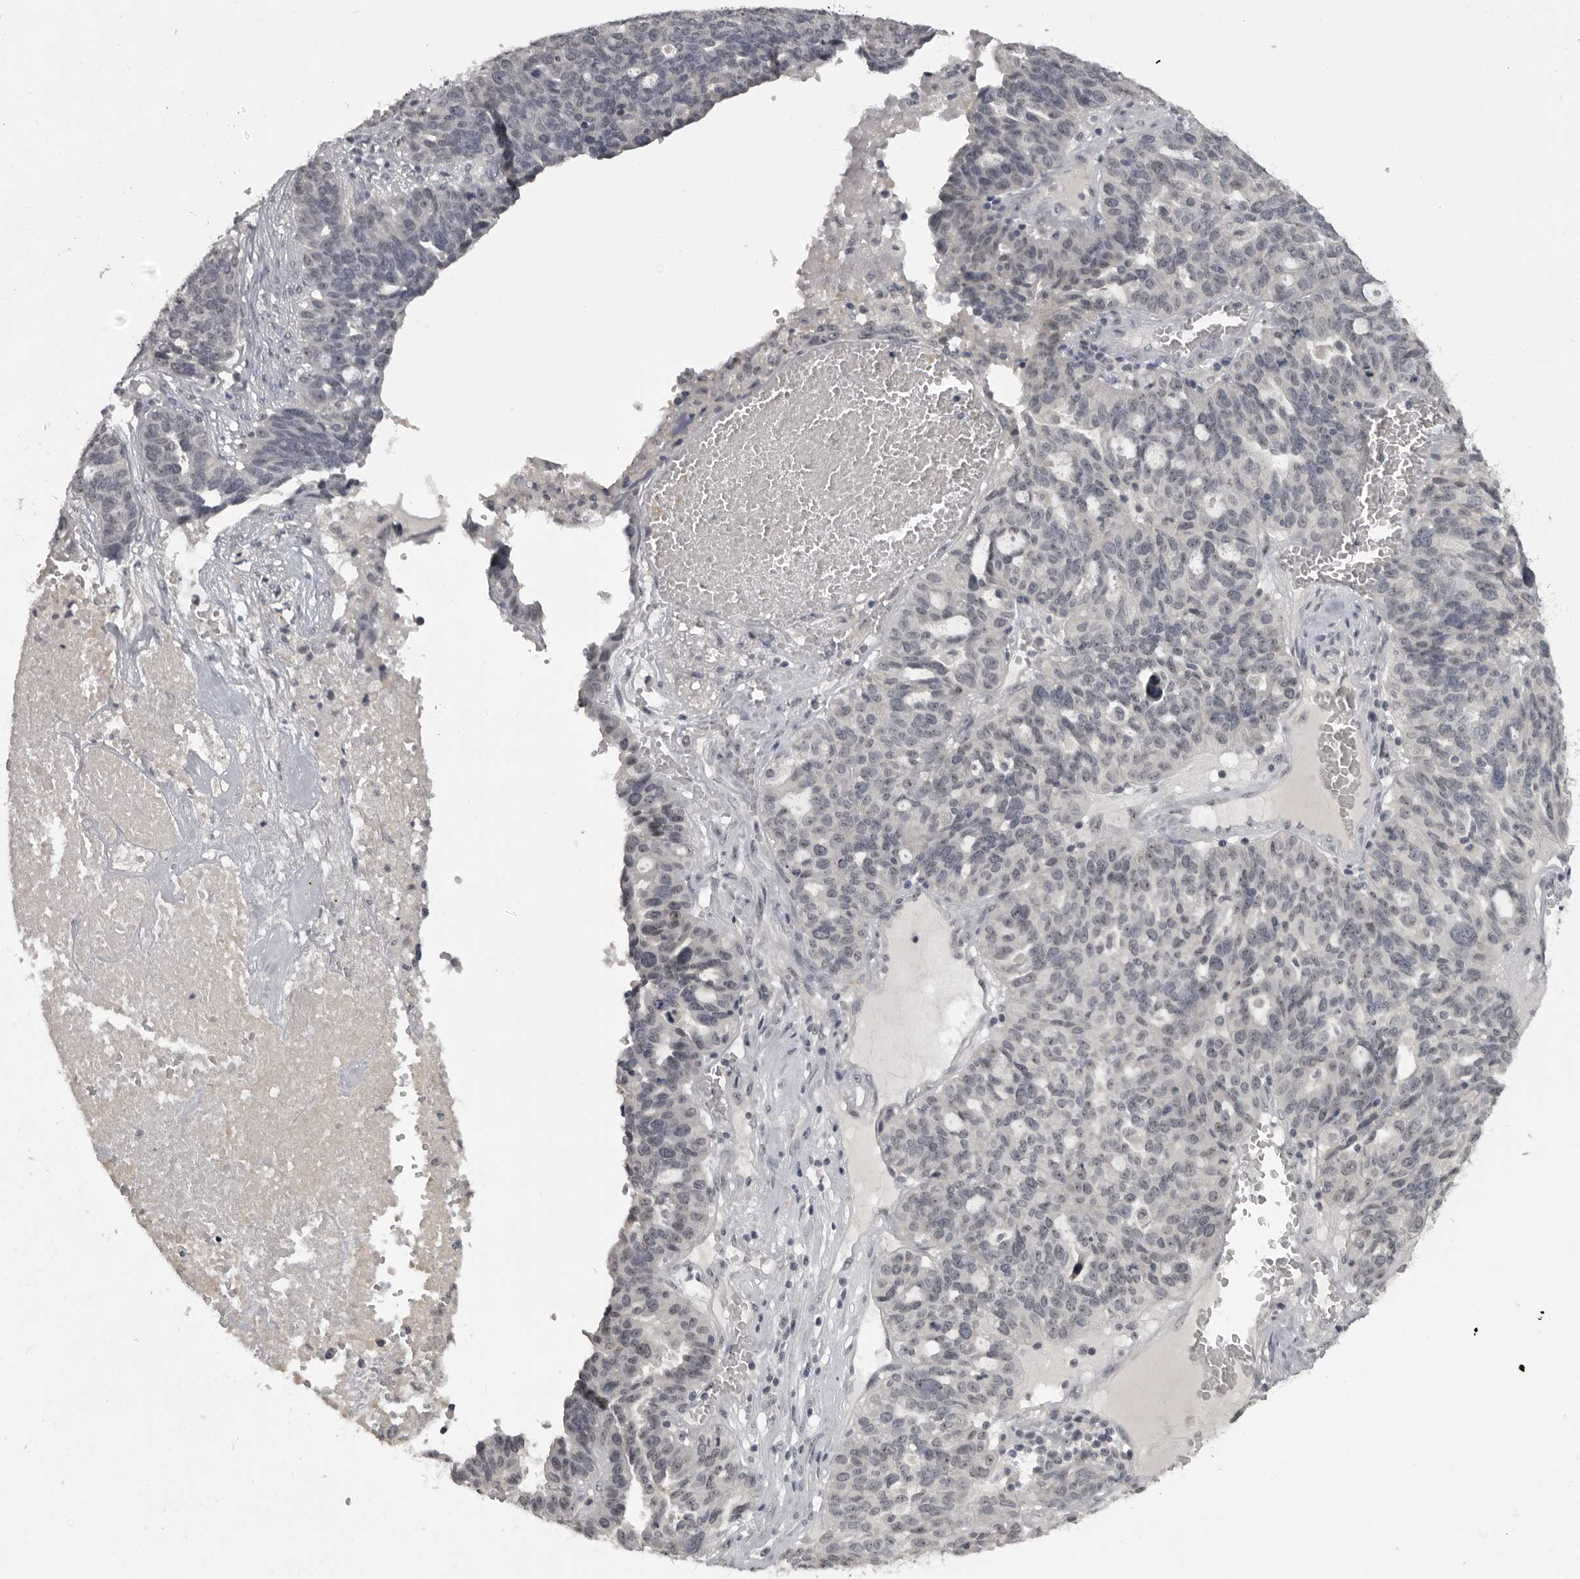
{"staining": {"intensity": "negative", "quantity": "none", "location": "none"}, "tissue": "ovarian cancer", "cell_type": "Tumor cells", "image_type": "cancer", "snomed": [{"axis": "morphology", "description": "Cystadenocarcinoma, serous, NOS"}, {"axis": "topography", "description": "Ovary"}], "caption": "DAB immunohistochemical staining of serous cystadenocarcinoma (ovarian) shows no significant staining in tumor cells.", "gene": "MRTO4", "patient": {"sex": "female", "age": 59}}